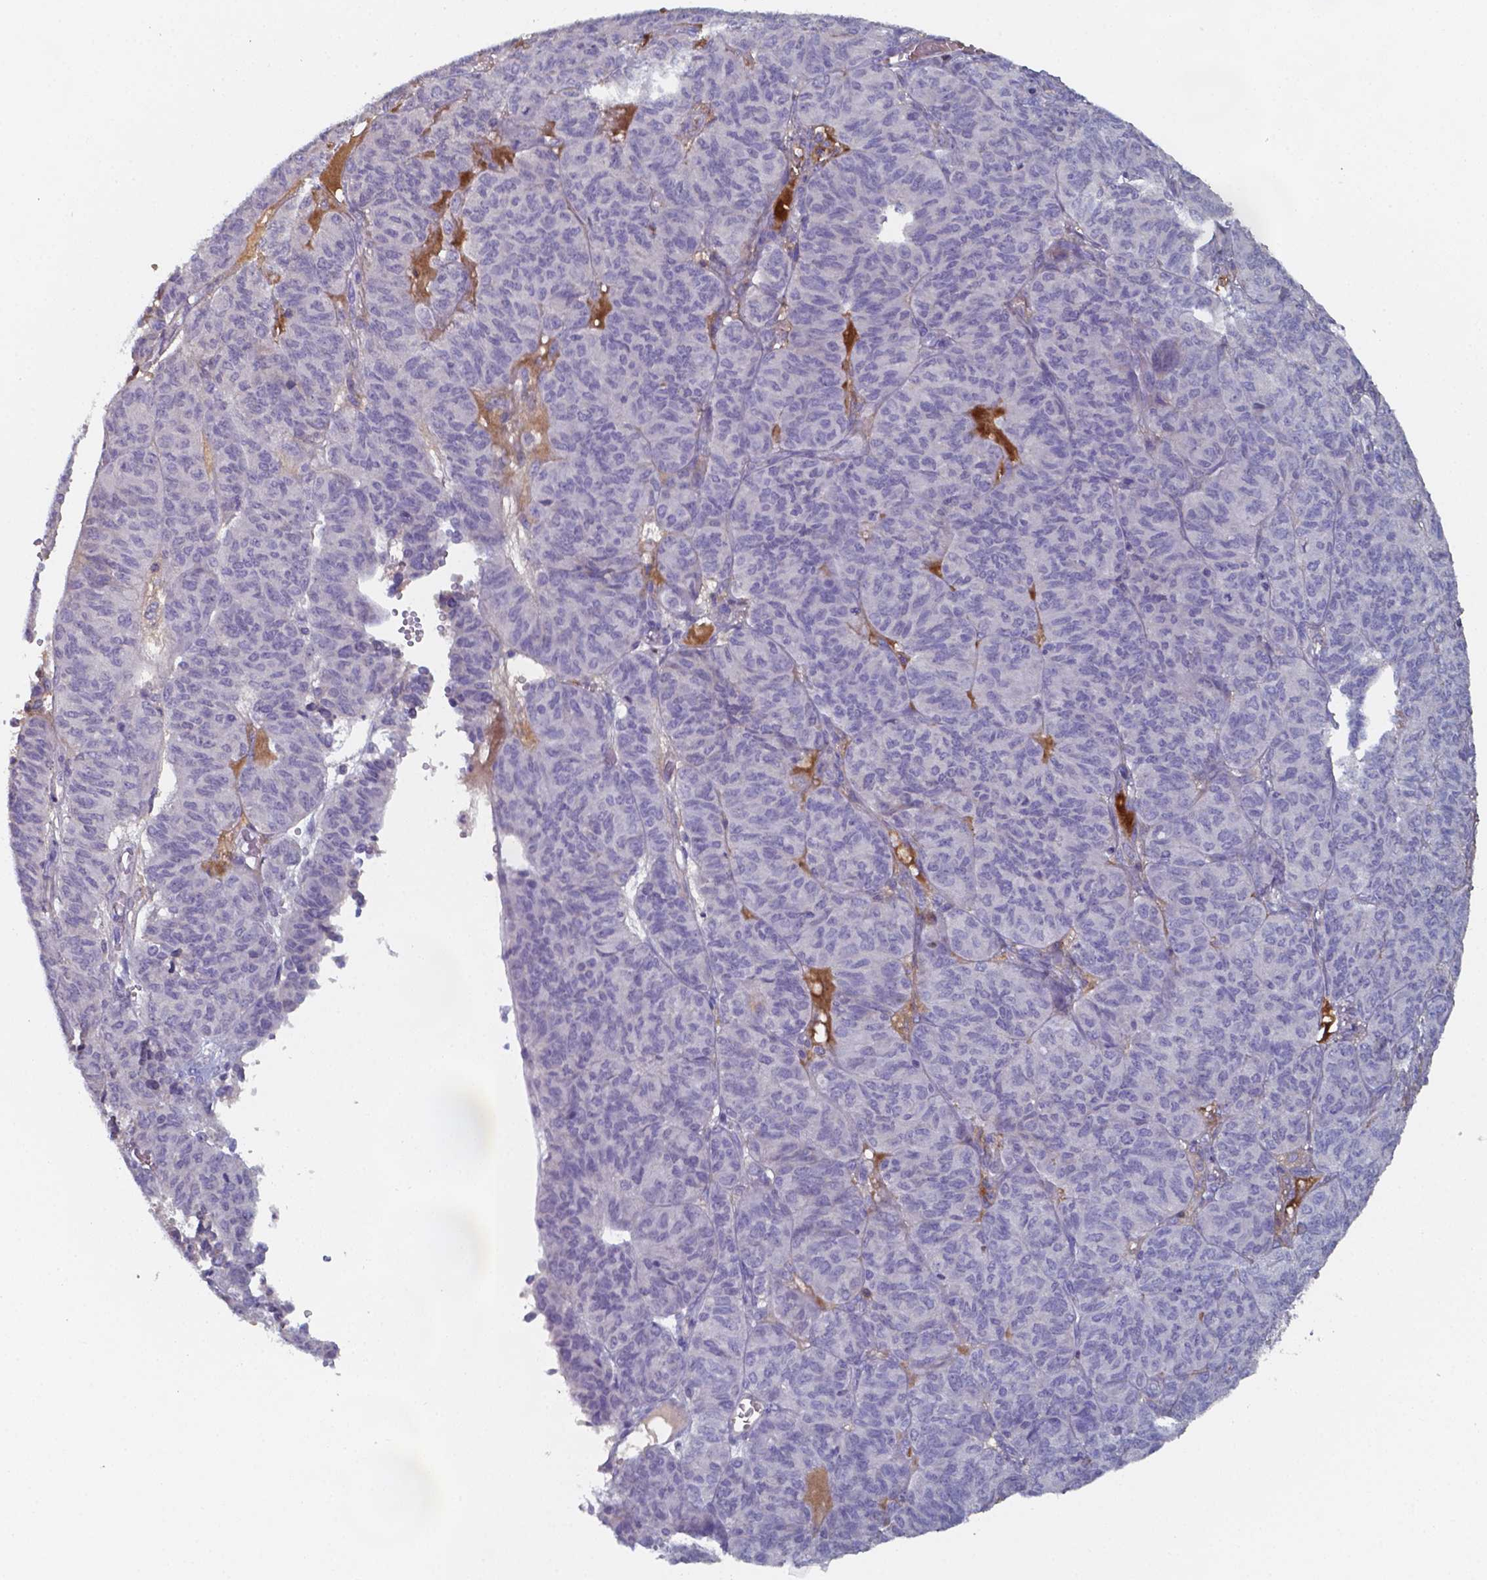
{"staining": {"intensity": "negative", "quantity": "none", "location": "none"}, "tissue": "ovarian cancer", "cell_type": "Tumor cells", "image_type": "cancer", "snomed": [{"axis": "morphology", "description": "Carcinoma, endometroid"}, {"axis": "topography", "description": "Ovary"}], "caption": "Human endometroid carcinoma (ovarian) stained for a protein using IHC reveals no staining in tumor cells.", "gene": "BTBD17", "patient": {"sex": "female", "age": 80}}